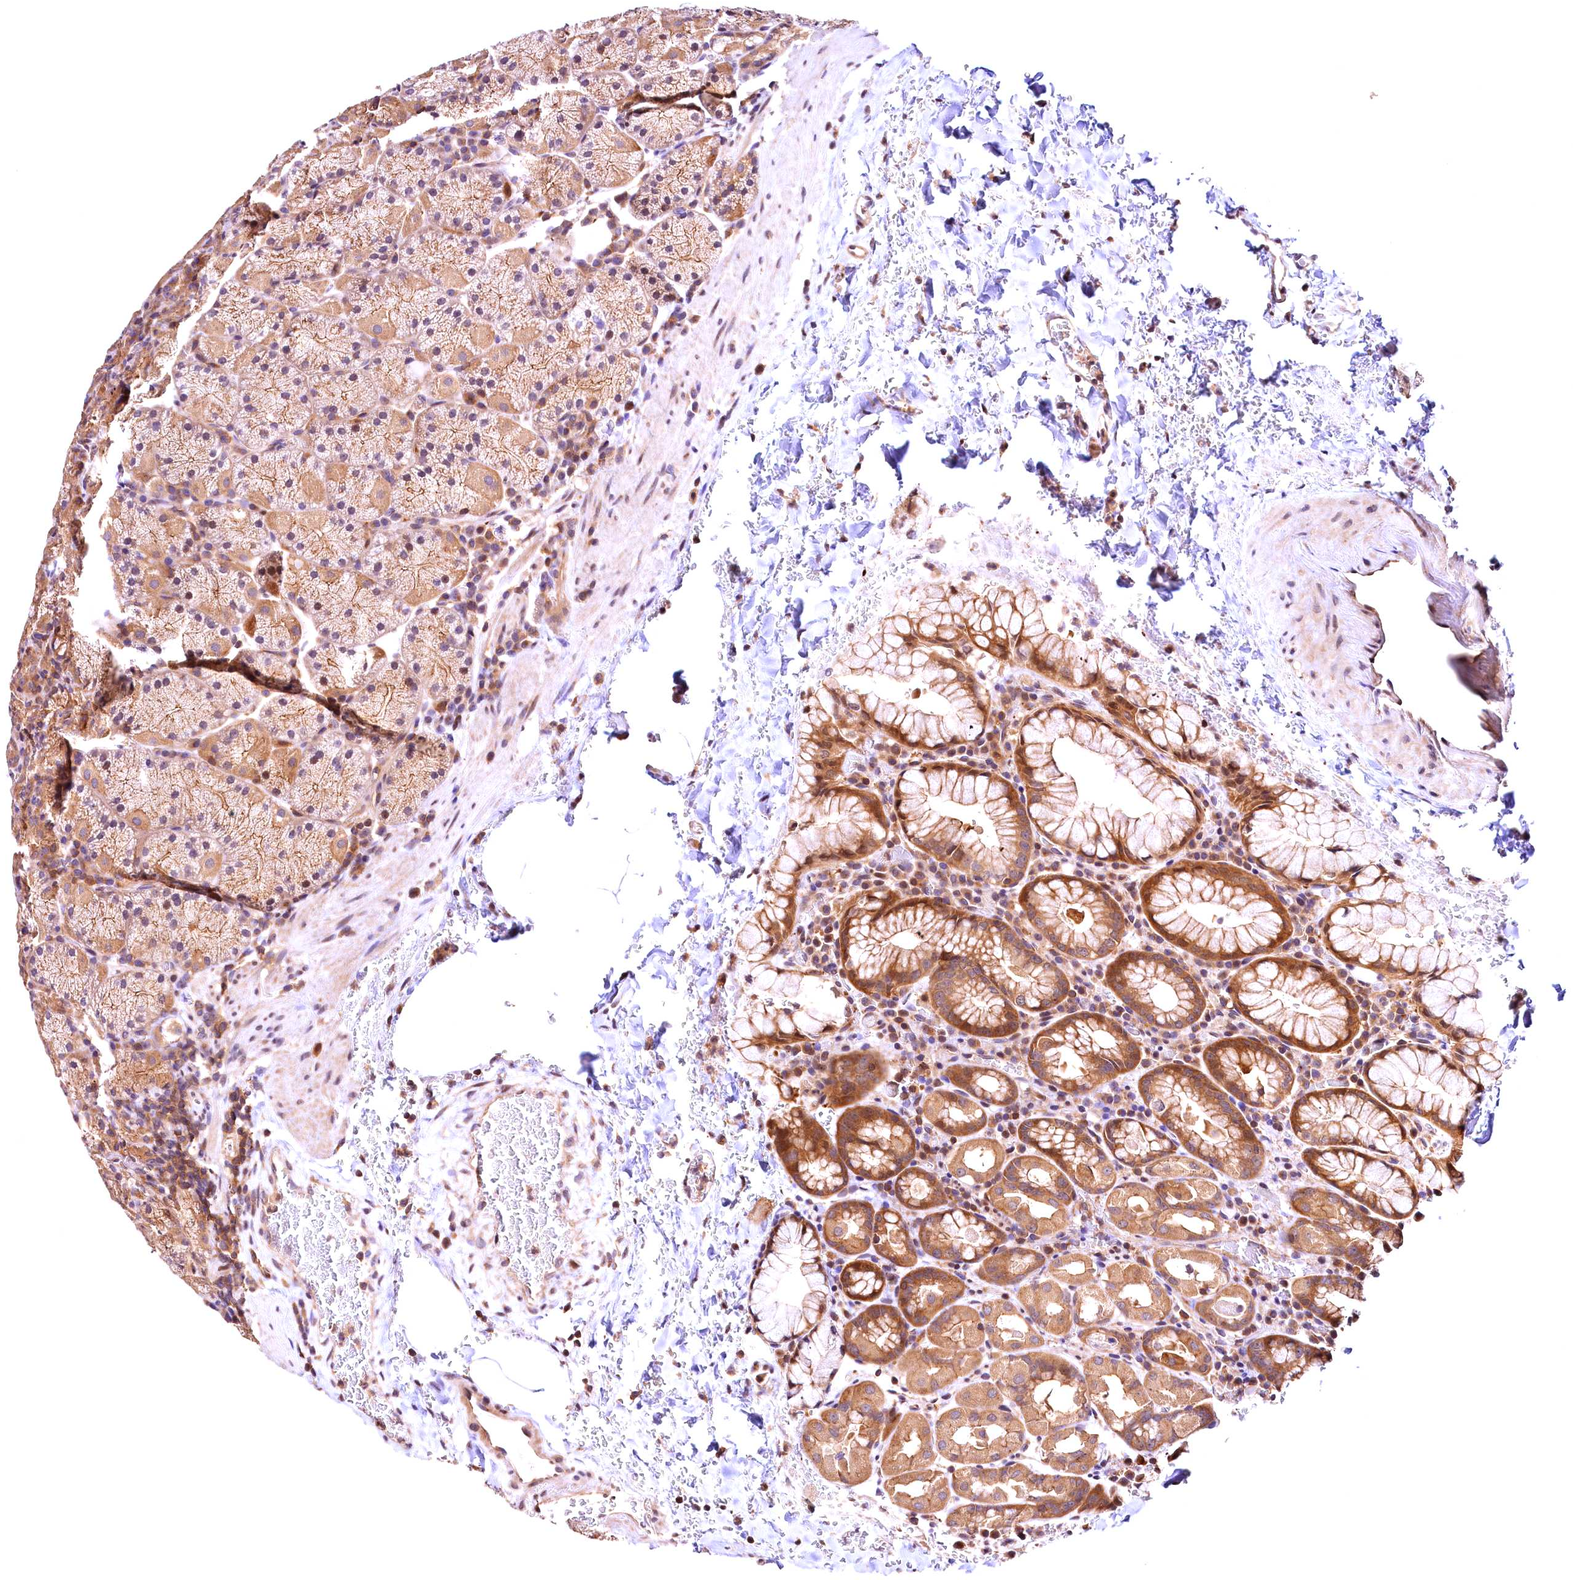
{"staining": {"intensity": "moderate", "quantity": ">75%", "location": "cytoplasmic/membranous"}, "tissue": "stomach", "cell_type": "Glandular cells", "image_type": "normal", "snomed": [{"axis": "morphology", "description": "Normal tissue, NOS"}, {"axis": "topography", "description": "Stomach, upper"}, {"axis": "topography", "description": "Stomach, lower"}], "caption": "A brown stain shows moderate cytoplasmic/membranous positivity of a protein in glandular cells of benign stomach. The protein is shown in brown color, while the nuclei are stained blue.", "gene": "CHORDC1", "patient": {"sex": "male", "age": 80}}